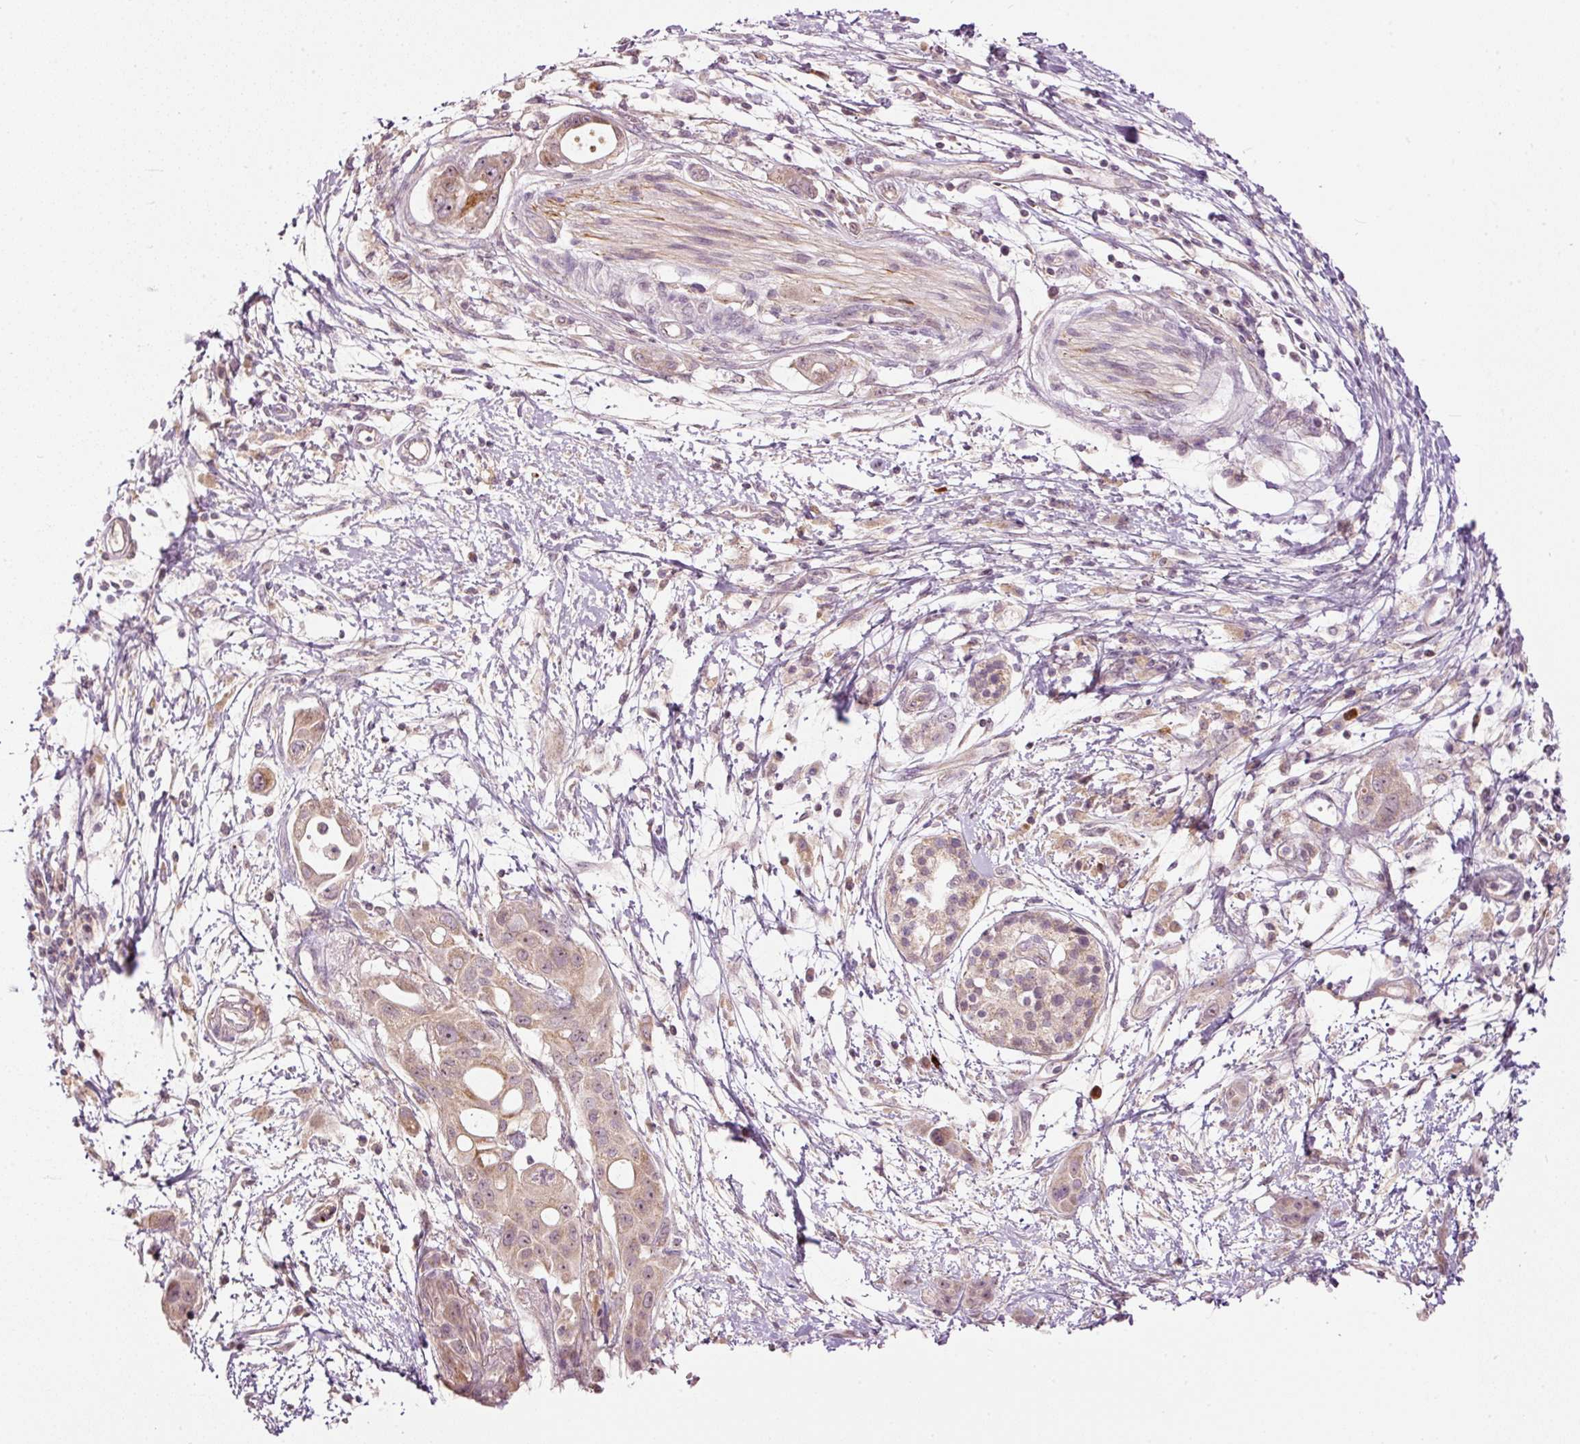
{"staining": {"intensity": "weak", "quantity": ">75%", "location": "cytoplasmic/membranous"}, "tissue": "pancreatic cancer", "cell_type": "Tumor cells", "image_type": "cancer", "snomed": [{"axis": "morphology", "description": "Adenocarcinoma, NOS"}, {"axis": "topography", "description": "Pancreas"}], "caption": "Weak cytoplasmic/membranous positivity for a protein is present in approximately >75% of tumor cells of pancreatic cancer (adenocarcinoma) using immunohistochemistry.", "gene": "CDC20B", "patient": {"sex": "male", "age": 68}}